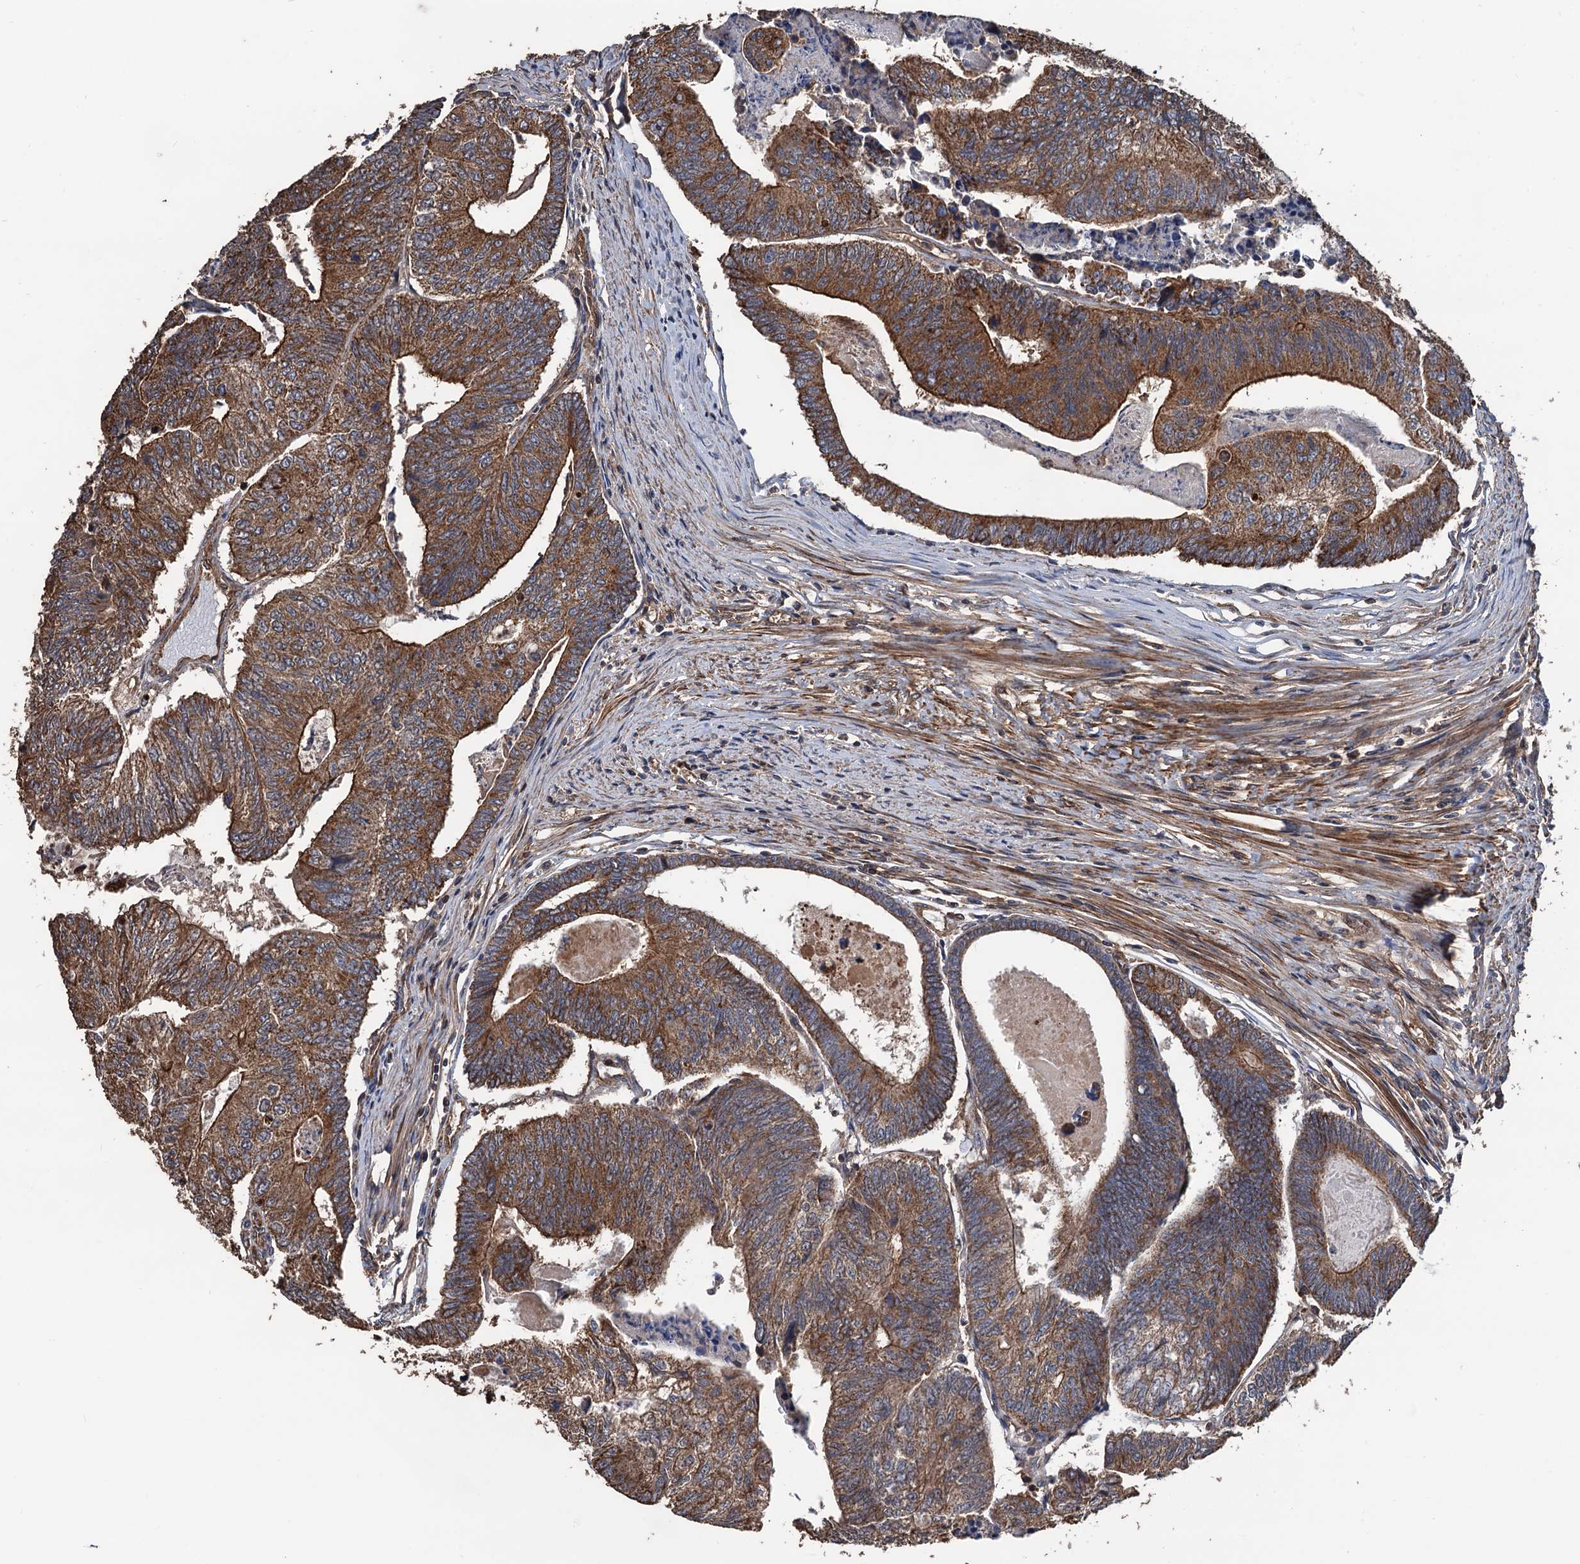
{"staining": {"intensity": "moderate", "quantity": ">75%", "location": "cytoplasmic/membranous"}, "tissue": "colorectal cancer", "cell_type": "Tumor cells", "image_type": "cancer", "snomed": [{"axis": "morphology", "description": "Adenocarcinoma, NOS"}, {"axis": "topography", "description": "Colon"}], "caption": "Colorectal cancer tissue shows moderate cytoplasmic/membranous expression in about >75% of tumor cells", "gene": "PPP4R1", "patient": {"sex": "female", "age": 67}}